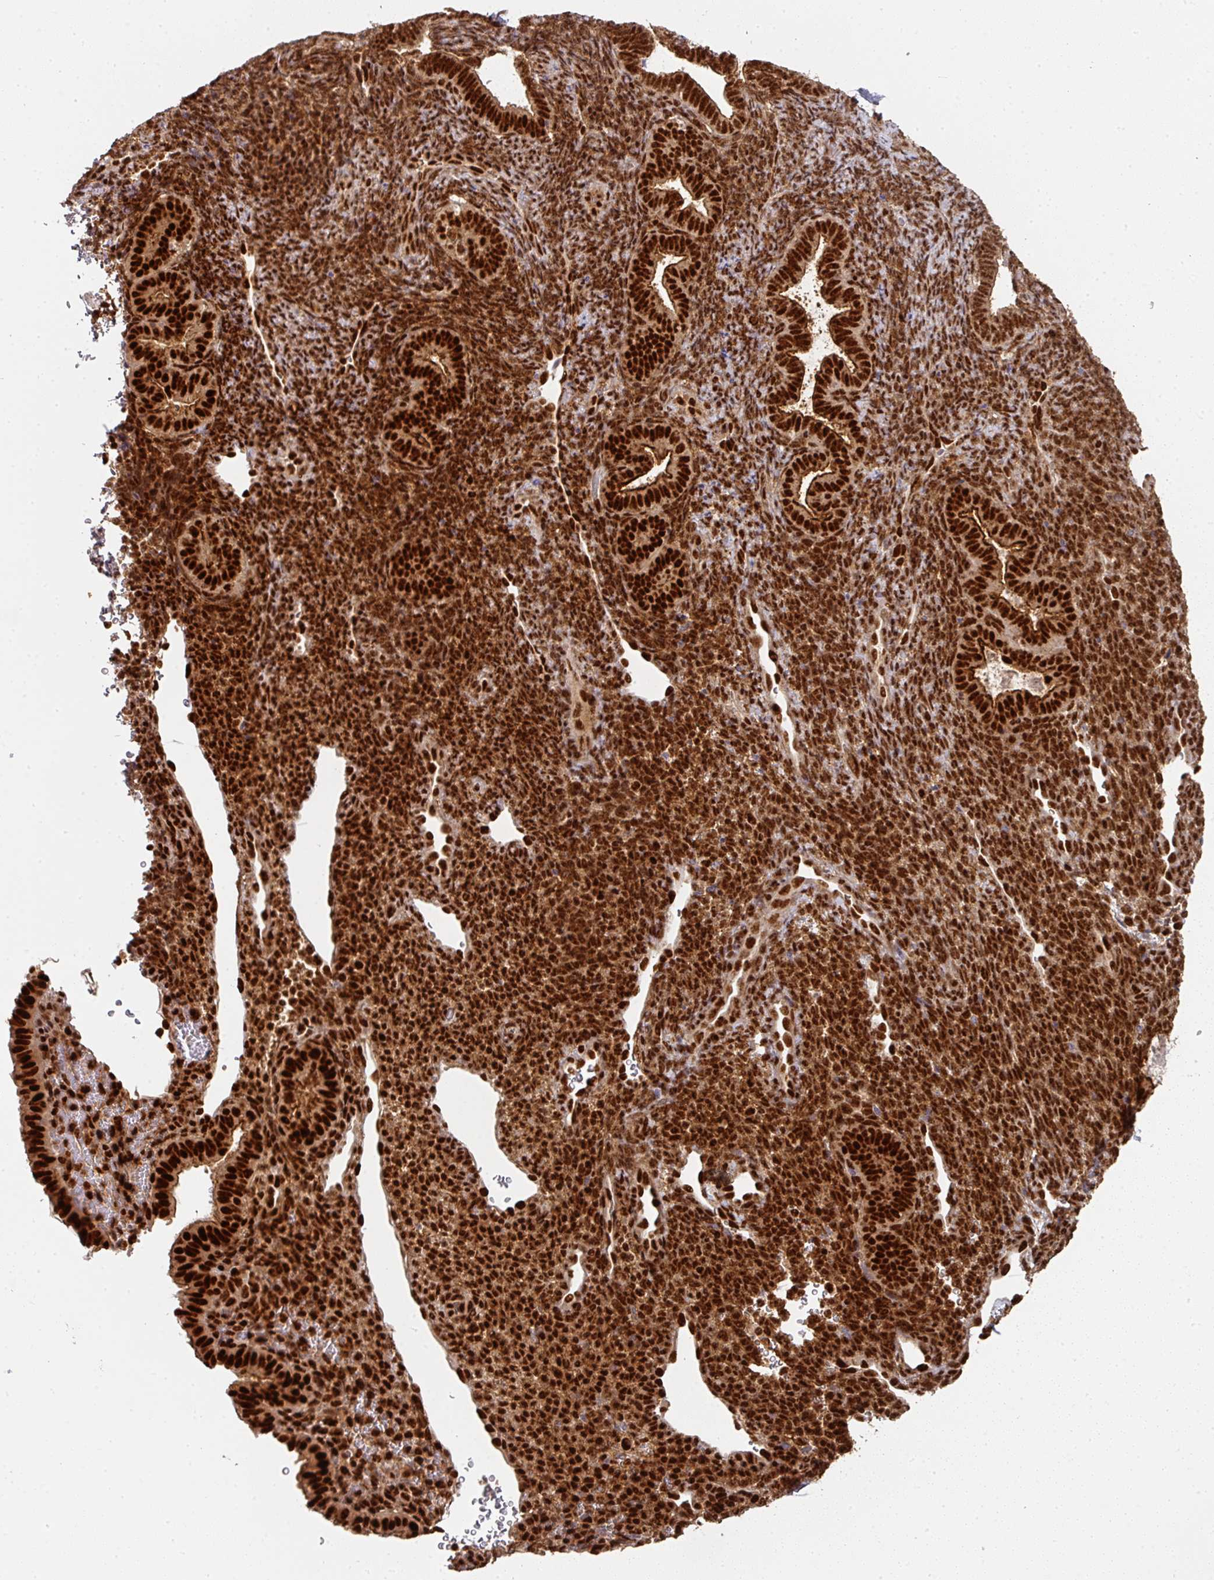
{"staining": {"intensity": "strong", "quantity": ">75%", "location": "nuclear"}, "tissue": "endometrium", "cell_type": "Cells in endometrial stroma", "image_type": "normal", "snomed": [{"axis": "morphology", "description": "Normal tissue, NOS"}, {"axis": "topography", "description": "Endometrium"}], "caption": "IHC of normal human endometrium reveals high levels of strong nuclear expression in approximately >75% of cells in endometrial stroma.", "gene": "DIDO1", "patient": {"sex": "female", "age": 34}}